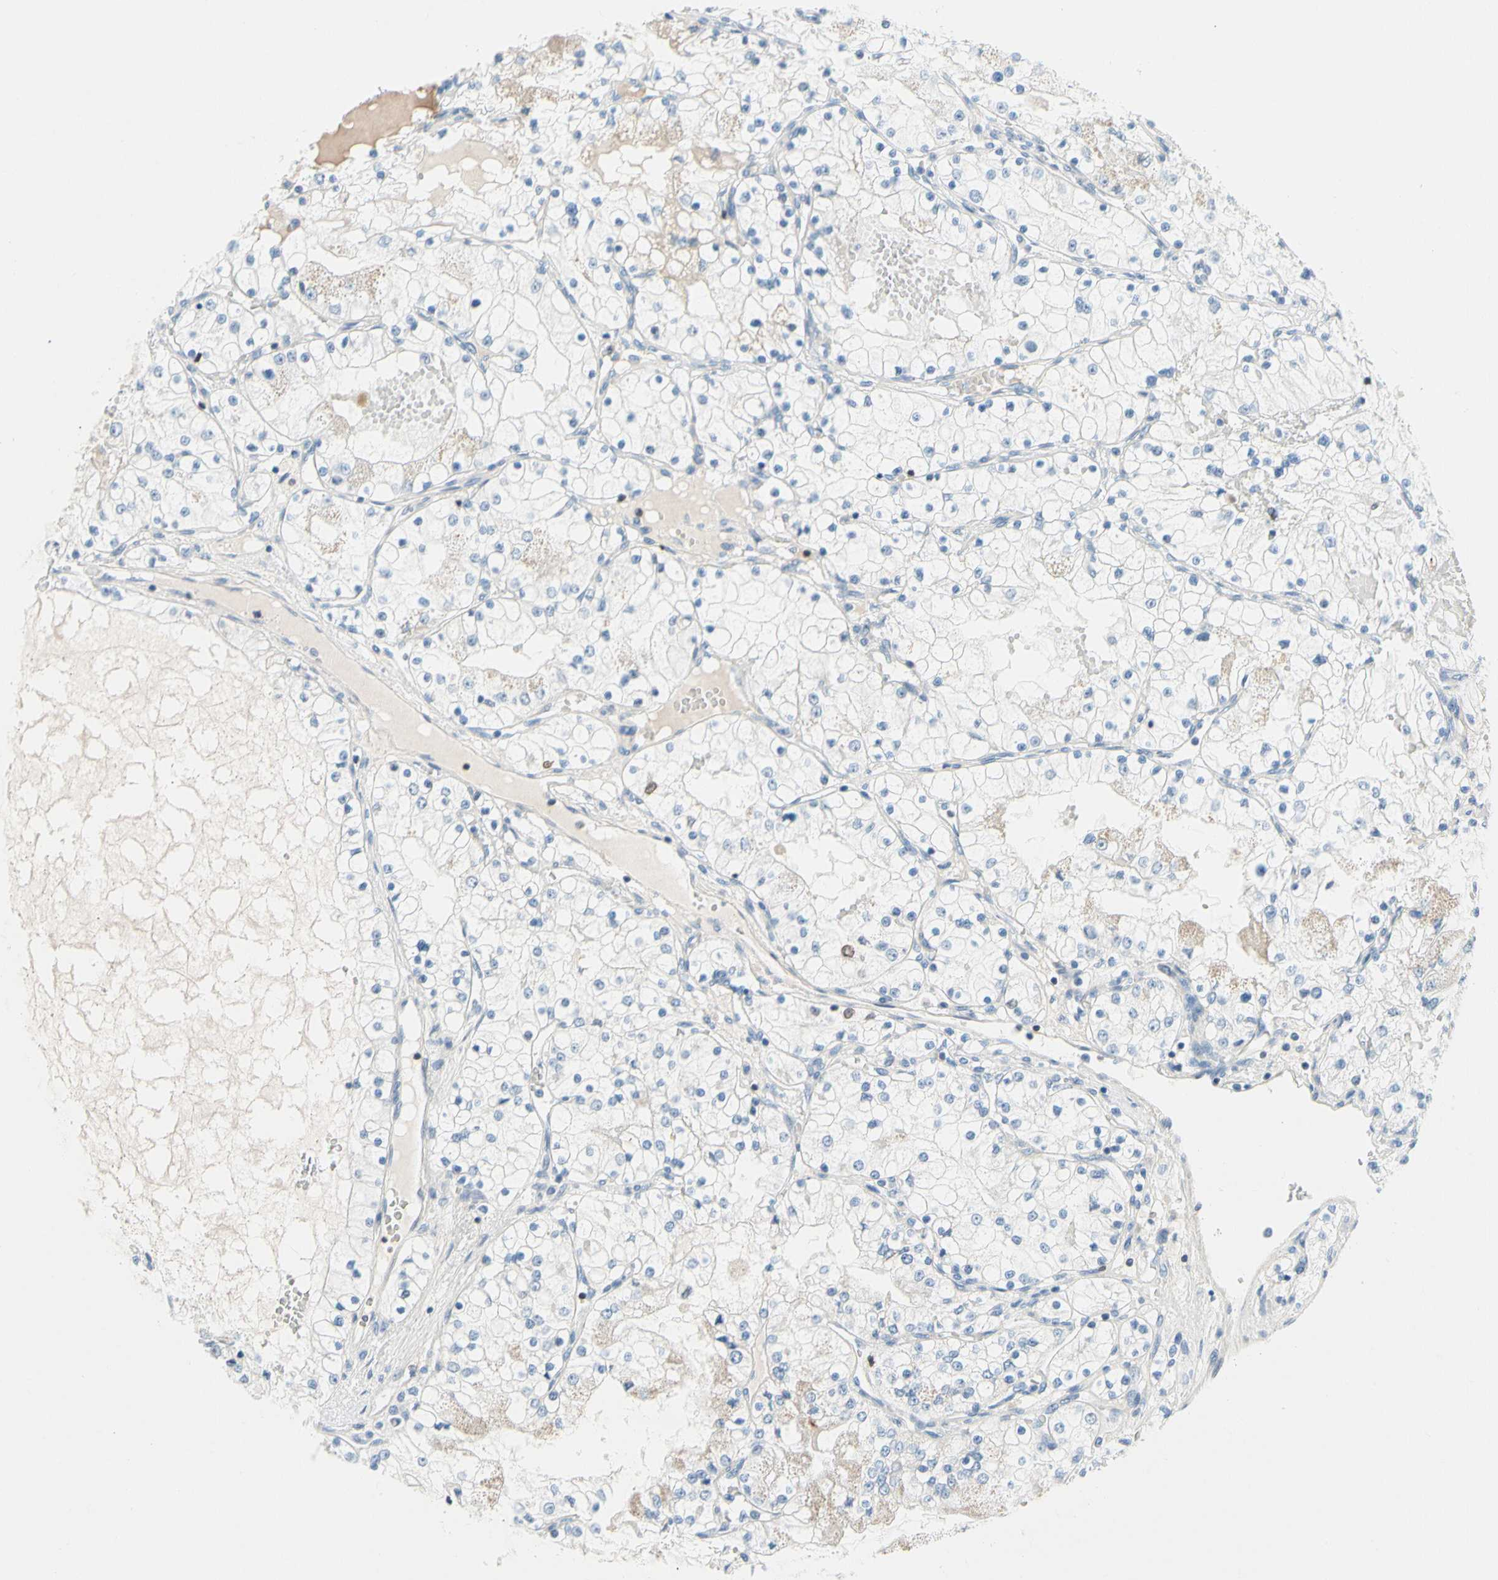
{"staining": {"intensity": "negative", "quantity": "none", "location": "none"}, "tissue": "renal cancer", "cell_type": "Tumor cells", "image_type": "cancer", "snomed": [{"axis": "morphology", "description": "Adenocarcinoma, NOS"}, {"axis": "topography", "description": "Kidney"}], "caption": "High magnification brightfield microscopy of renal cancer (adenocarcinoma) stained with DAB (brown) and counterstained with hematoxylin (blue): tumor cells show no significant positivity. Brightfield microscopy of immunohistochemistry (IHC) stained with DAB (3,3'-diaminobenzidine) (brown) and hematoxylin (blue), captured at high magnification.", "gene": "ZNF132", "patient": {"sex": "male", "age": 68}}